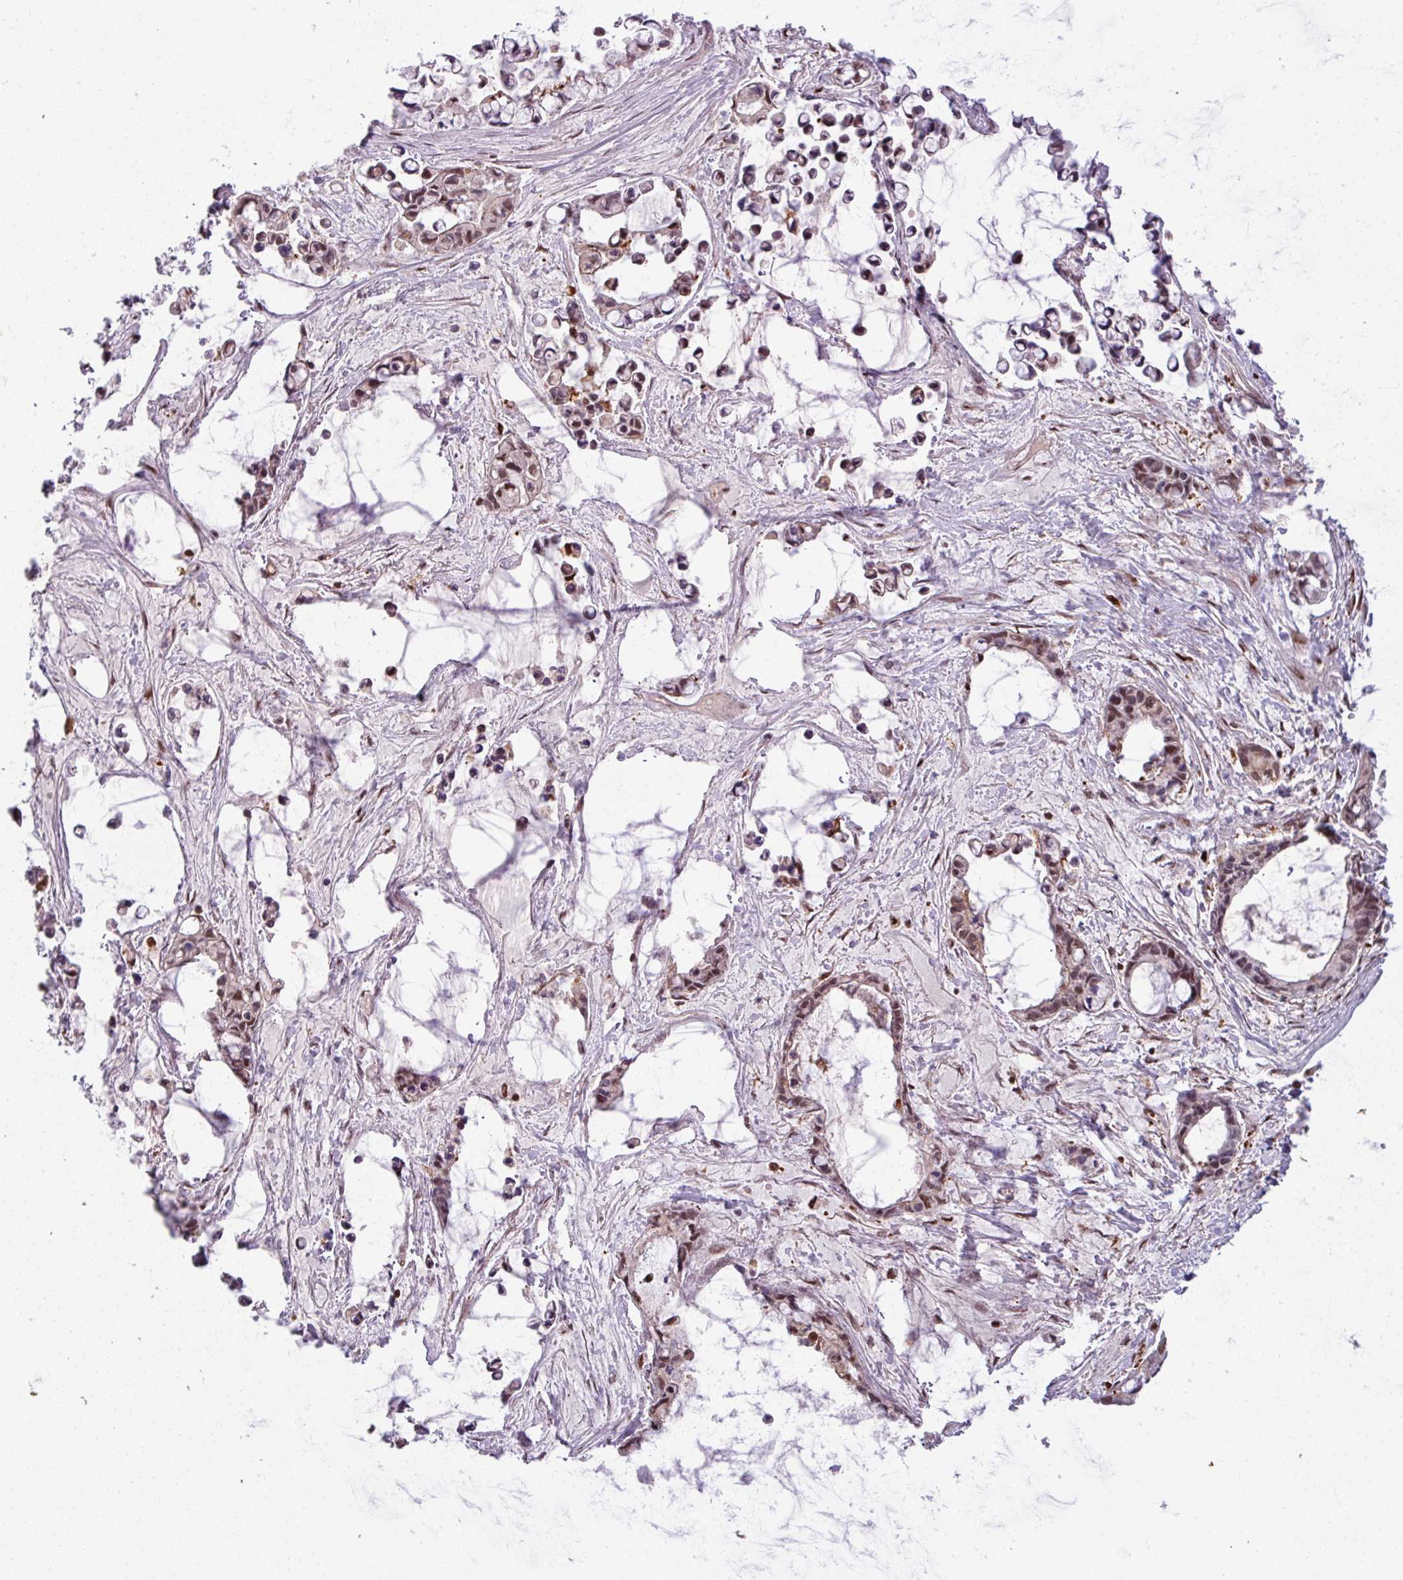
{"staining": {"intensity": "weak", "quantity": "25%-75%", "location": "nuclear"}, "tissue": "ovarian cancer", "cell_type": "Tumor cells", "image_type": "cancer", "snomed": [{"axis": "morphology", "description": "Cystadenocarcinoma, mucinous, NOS"}, {"axis": "topography", "description": "Ovary"}], "caption": "IHC (DAB) staining of human ovarian cancer shows weak nuclear protein expression in approximately 25%-75% of tumor cells. Nuclei are stained in blue.", "gene": "KCTD11", "patient": {"sex": "female", "age": 63}}